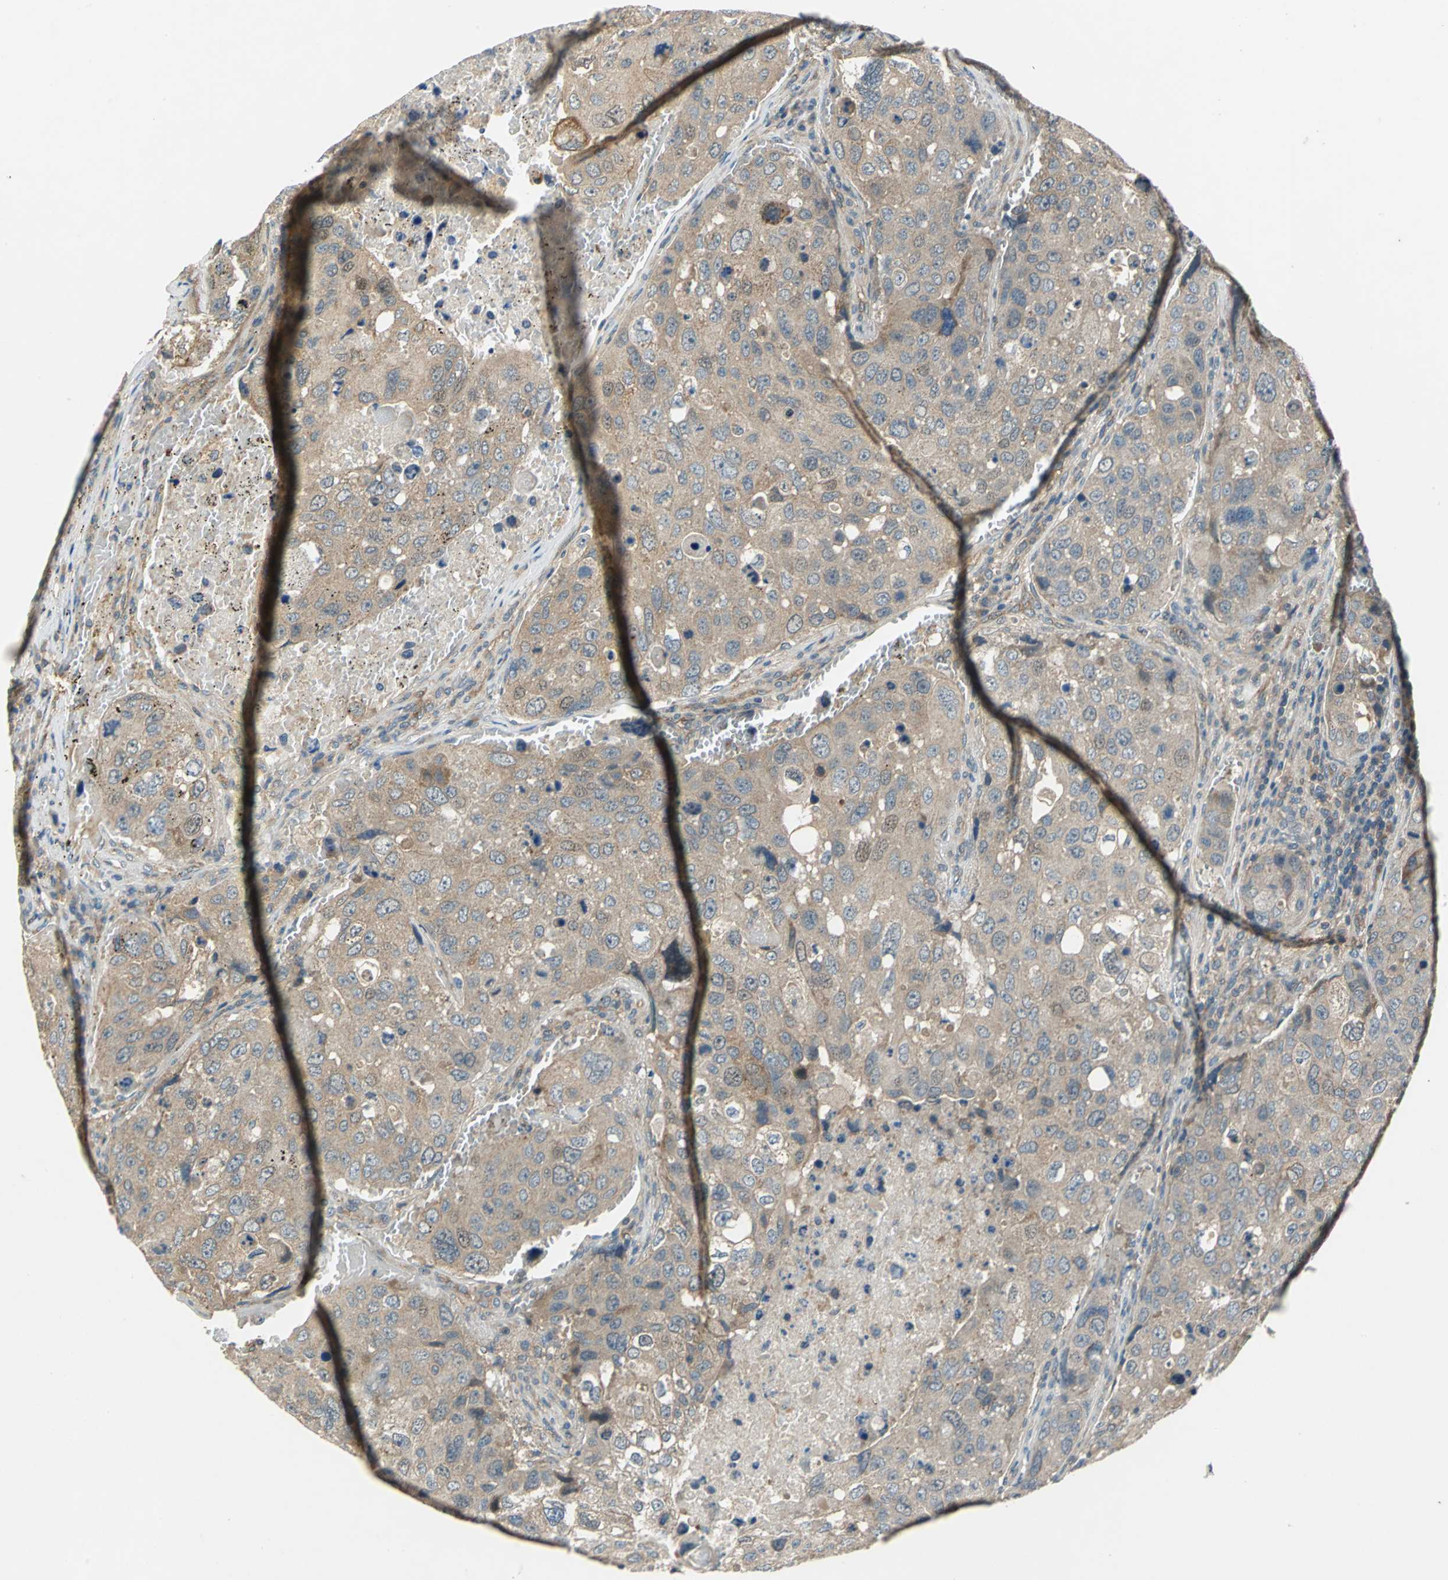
{"staining": {"intensity": "weak", "quantity": ">75%", "location": "cytoplasmic/membranous"}, "tissue": "urothelial cancer", "cell_type": "Tumor cells", "image_type": "cancer", "snomed": [{"axis": "morphology", "description": "Urothelial carcinoma, High grade"}, {"axis": "topography", "description": "Lymph node"}, {"axis": "topography", "description": "Urinary bladder"}], "caption": "About >75% of tumor cells in urothelial cancer reveal weak cytoplasmic/membranous protein positivity as visualized by brown immunohistochemical staining.", "gene": "EMCN", "patient": {"sex": "male", "age": 51}}